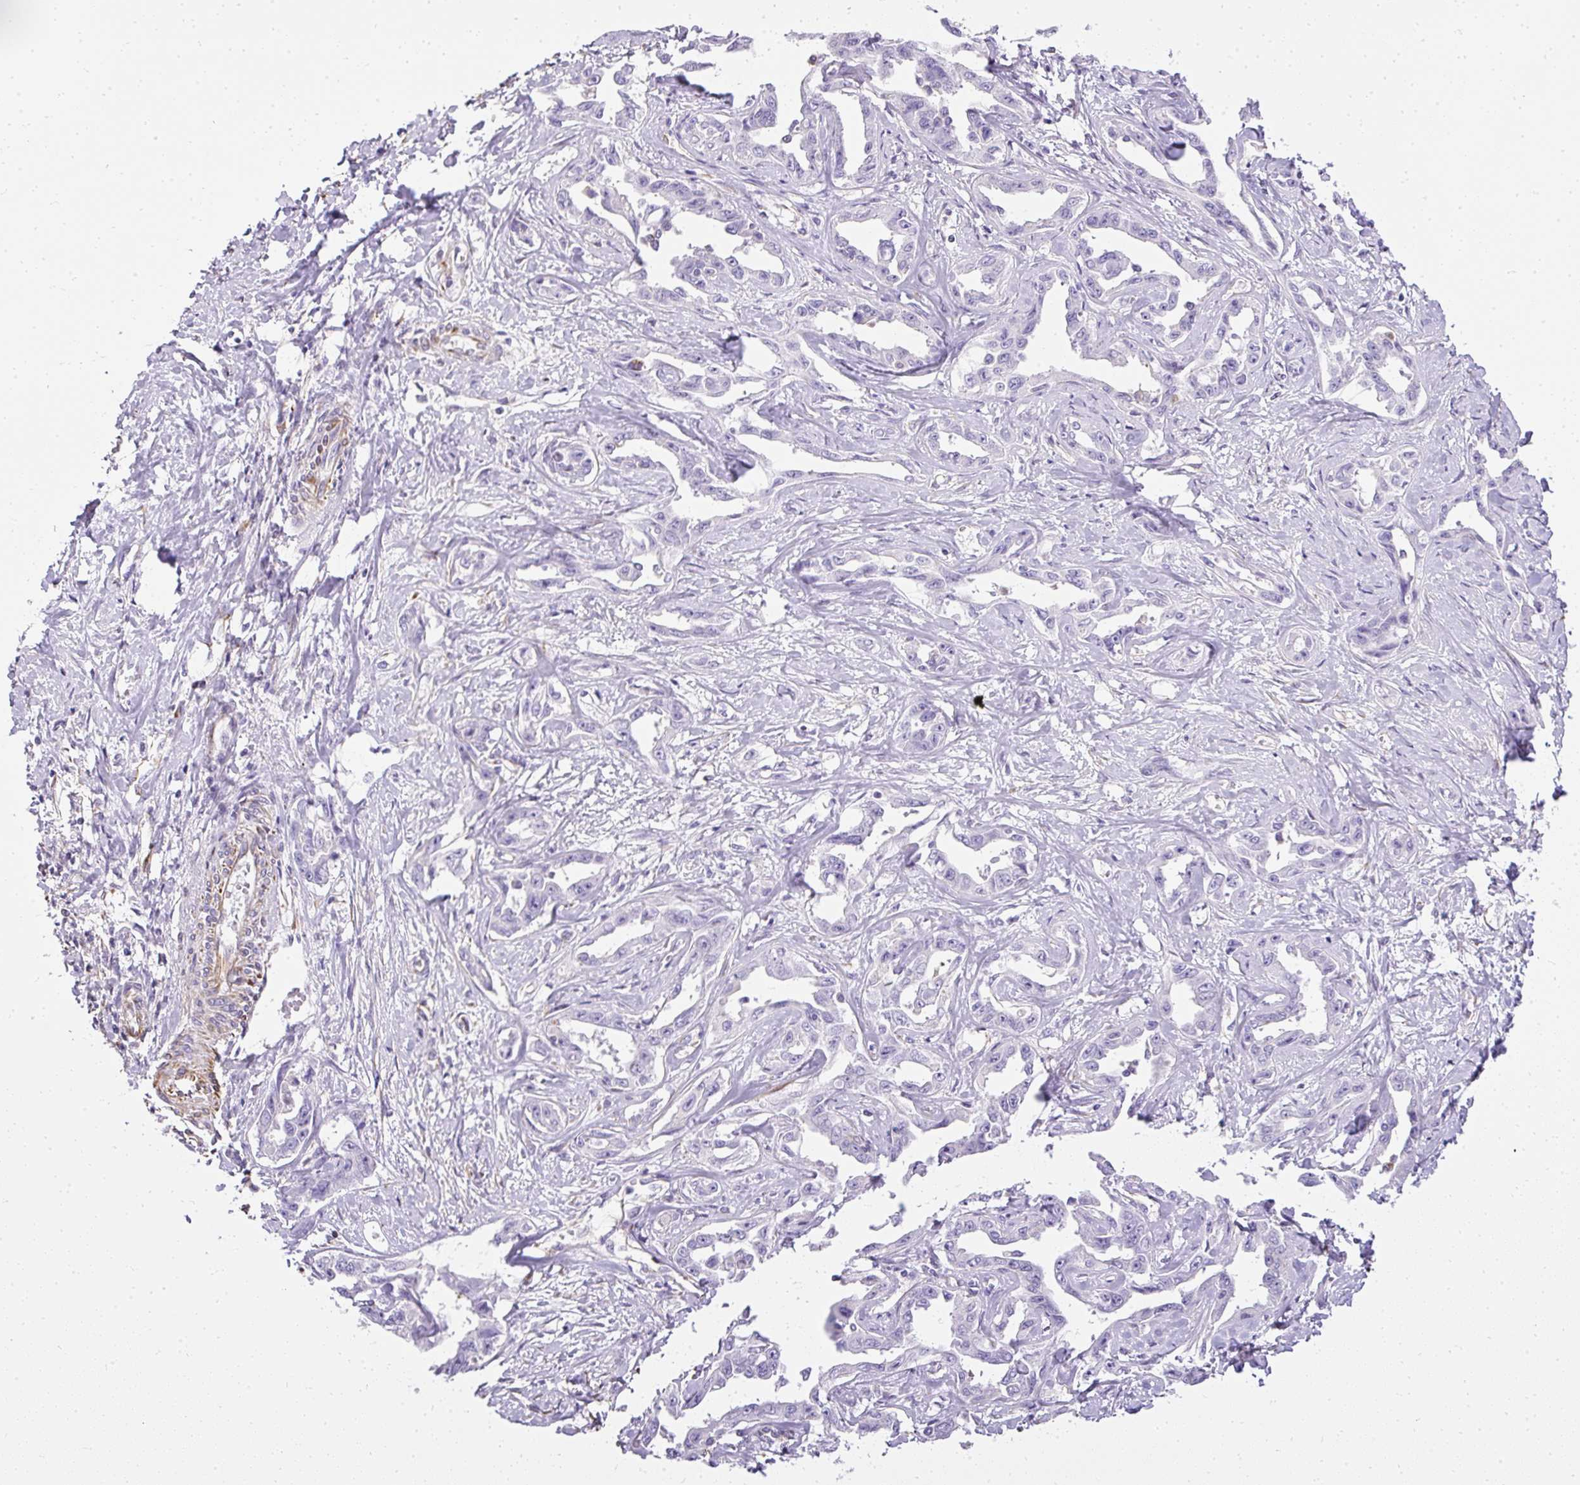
{"staining": {"intensity": "negative", "quantity": "none", "location": "none"}, "tissue": "liver cancer", "cell_type": "Tumor cells", "image_type": "cancer", "snomed": [{"axis": "morphology", "description": "Cholangiocarcinoma"}, {"axis": "topography", "description": "Liver"}], "caption": "There is no significant expression in tumor cells of liver cholangiocarcinoma.", "gene": "PLS1", "patient": {"sex": "male", "age": 59}}